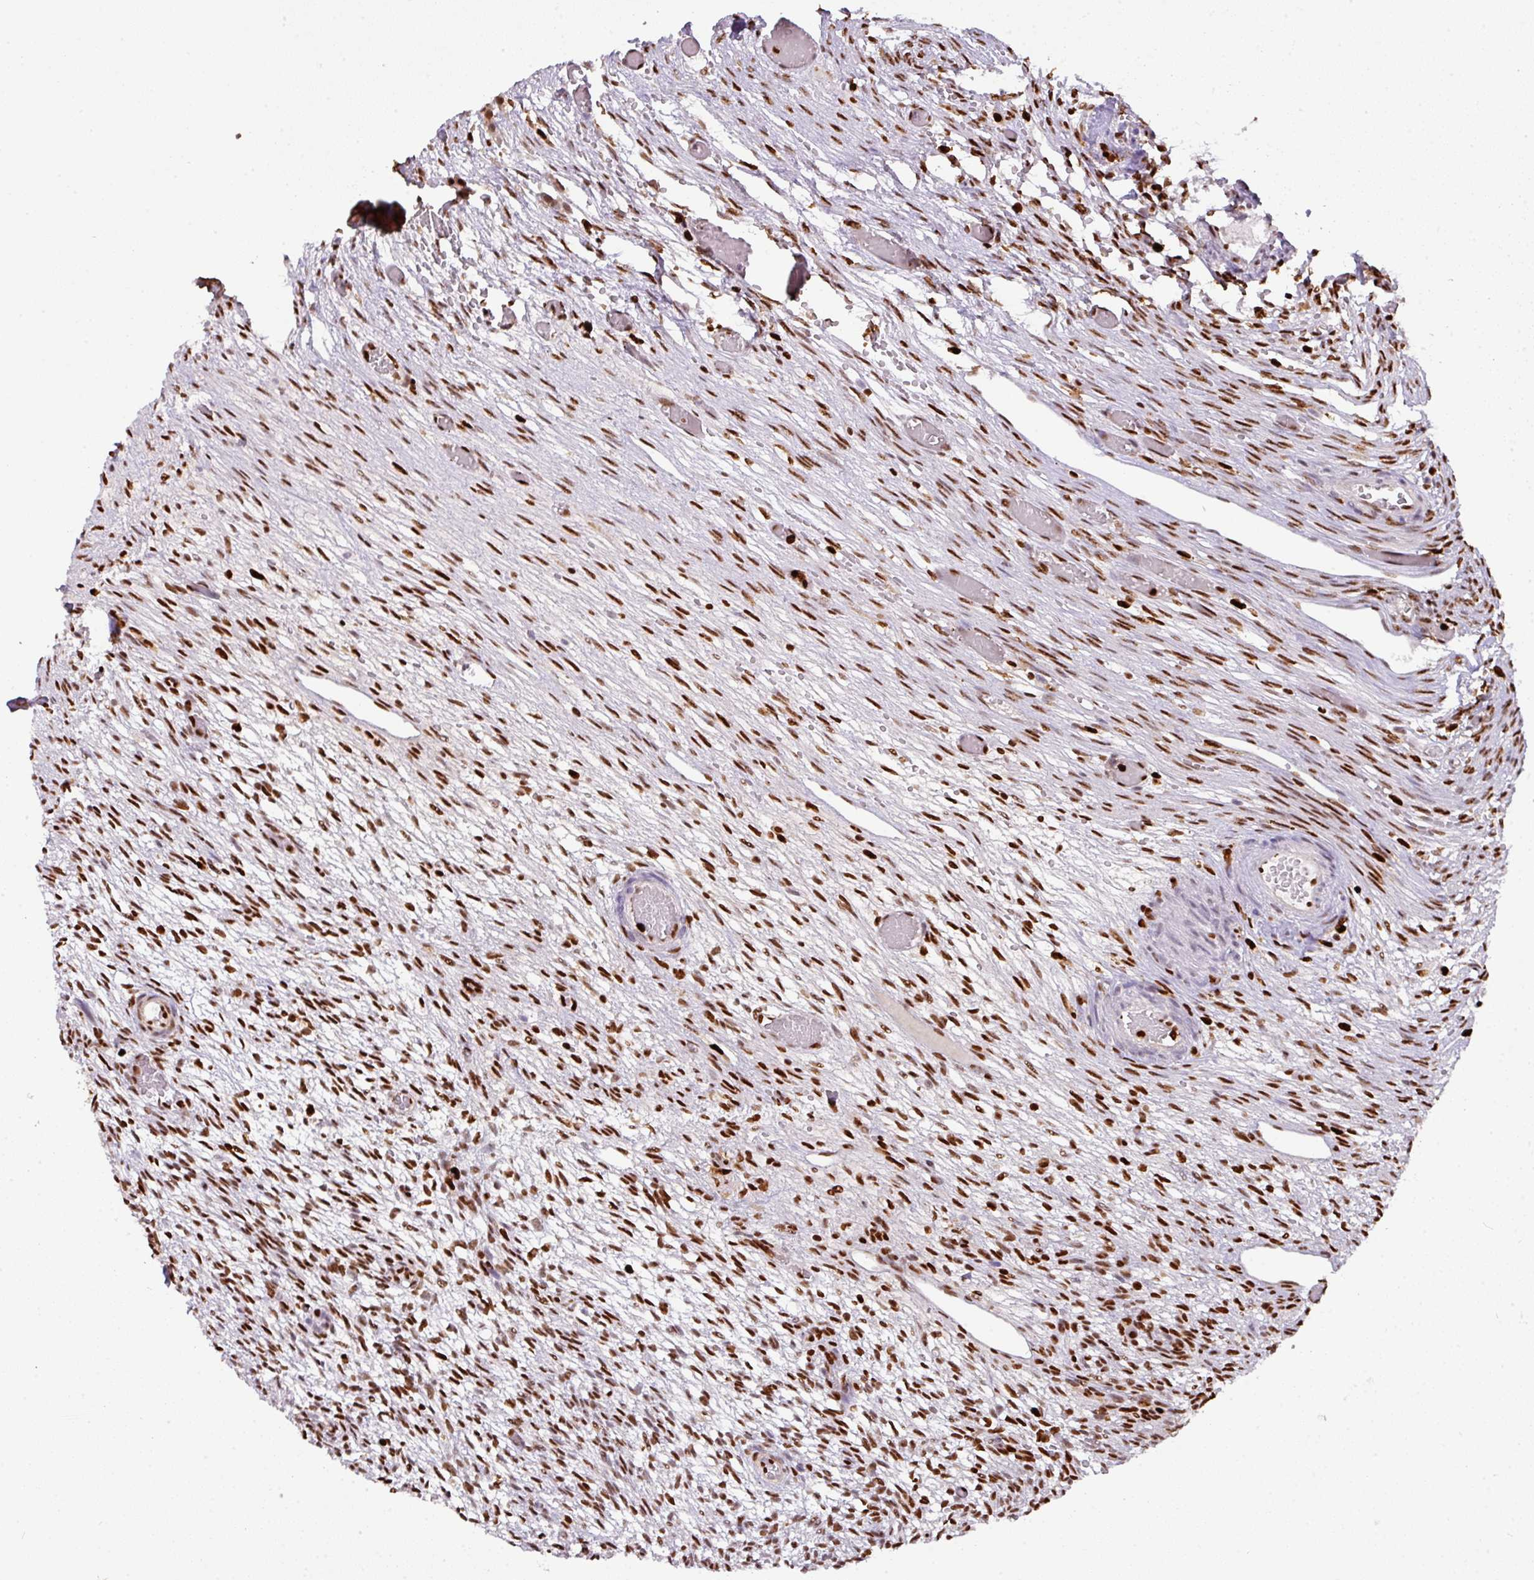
{"staining": {"intensity": "weak", "quantity": "25%-75%", "location": "nuclear"}, "tissue": "ovary", "cell_type": "Follicle cells", "image_type": "normal", "snomed": [{"axis": "morphology", "description": "Normal tissue, NOS"}, {"axis": "topography", "description": "Ovary"}], "caption": "The histopathology image exhibits a brown stain indicating the presence of a protein in the nuclear of follicle cells in ovary. Immunohistochemistry (ihc) stains the protein of interest in brown and the nuclei are stained blue.", "gene": "SAMHD1", "patient": {"sex": "female", "age": 67}}